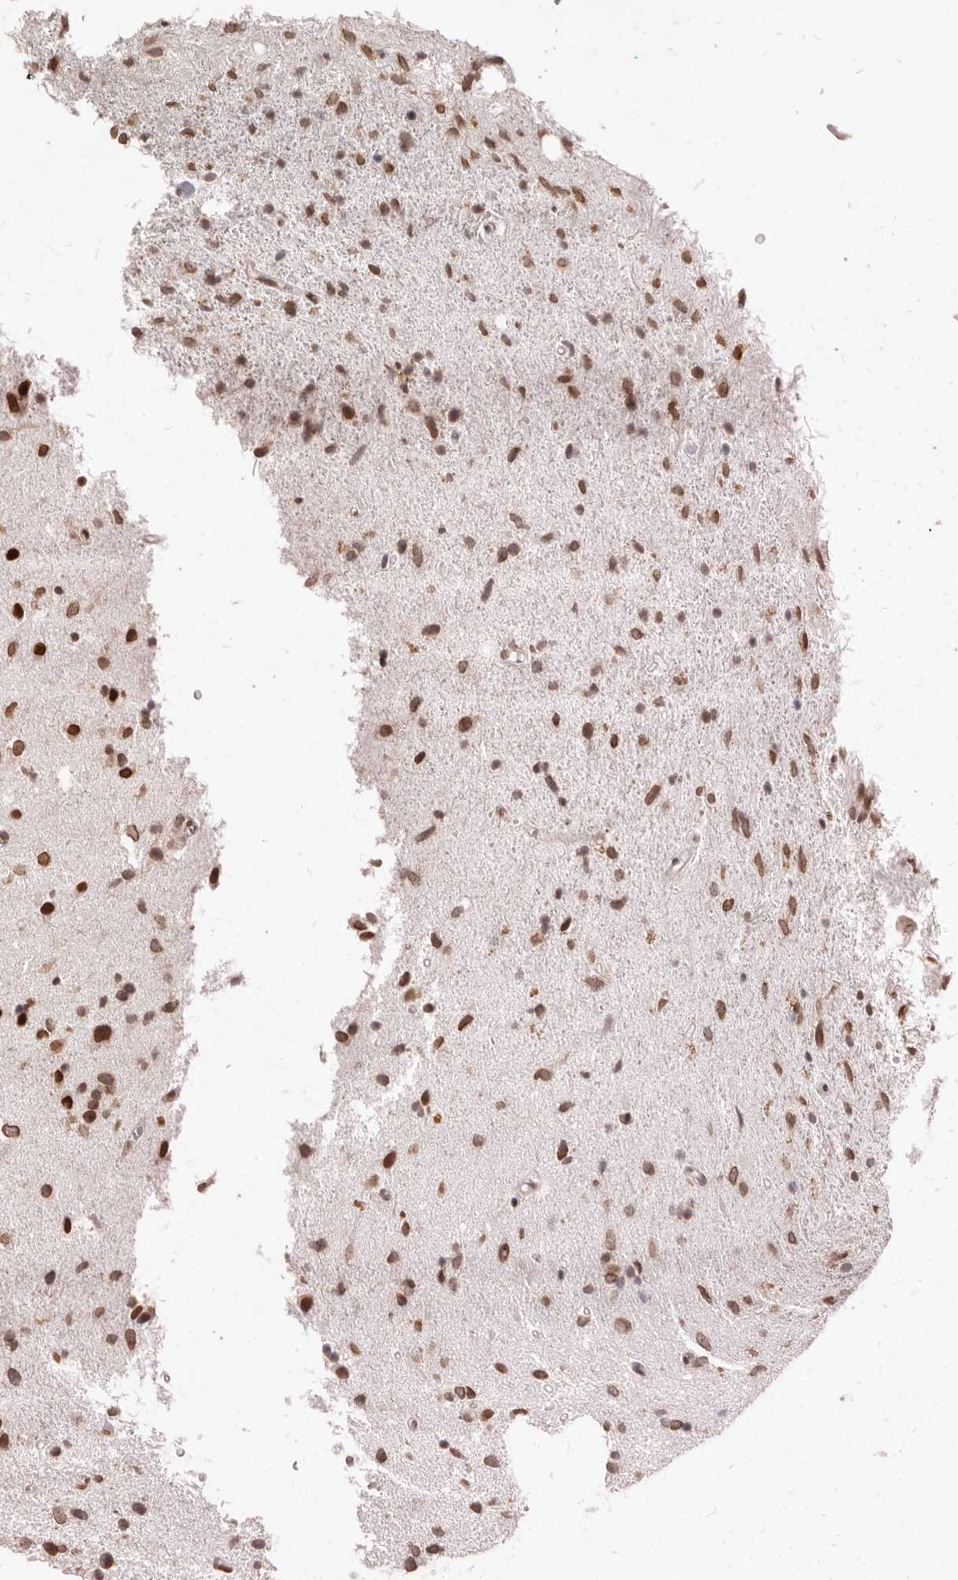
{"staining": {"intensity": "strong", "quantity": ">75%", "location": "cytoplasmic/membranous,nuclear"}, "tissue": "glioma", "cell_type": "Tumor cells", "image_type": "cancer", "snomed": [{"axis": "morphology", "description": "Glioma, malignant, Low grade"}, {"axis": "topography", "description": "Brain"}], "caption": "Immunohistochemical staining of human glioma shows high levels of strong cytoplasmic/membranous and nuclear expression in approximately >75% of tumor cells.", "gene": "NUP153", "patient": {"sex": "male", "age": 77}}